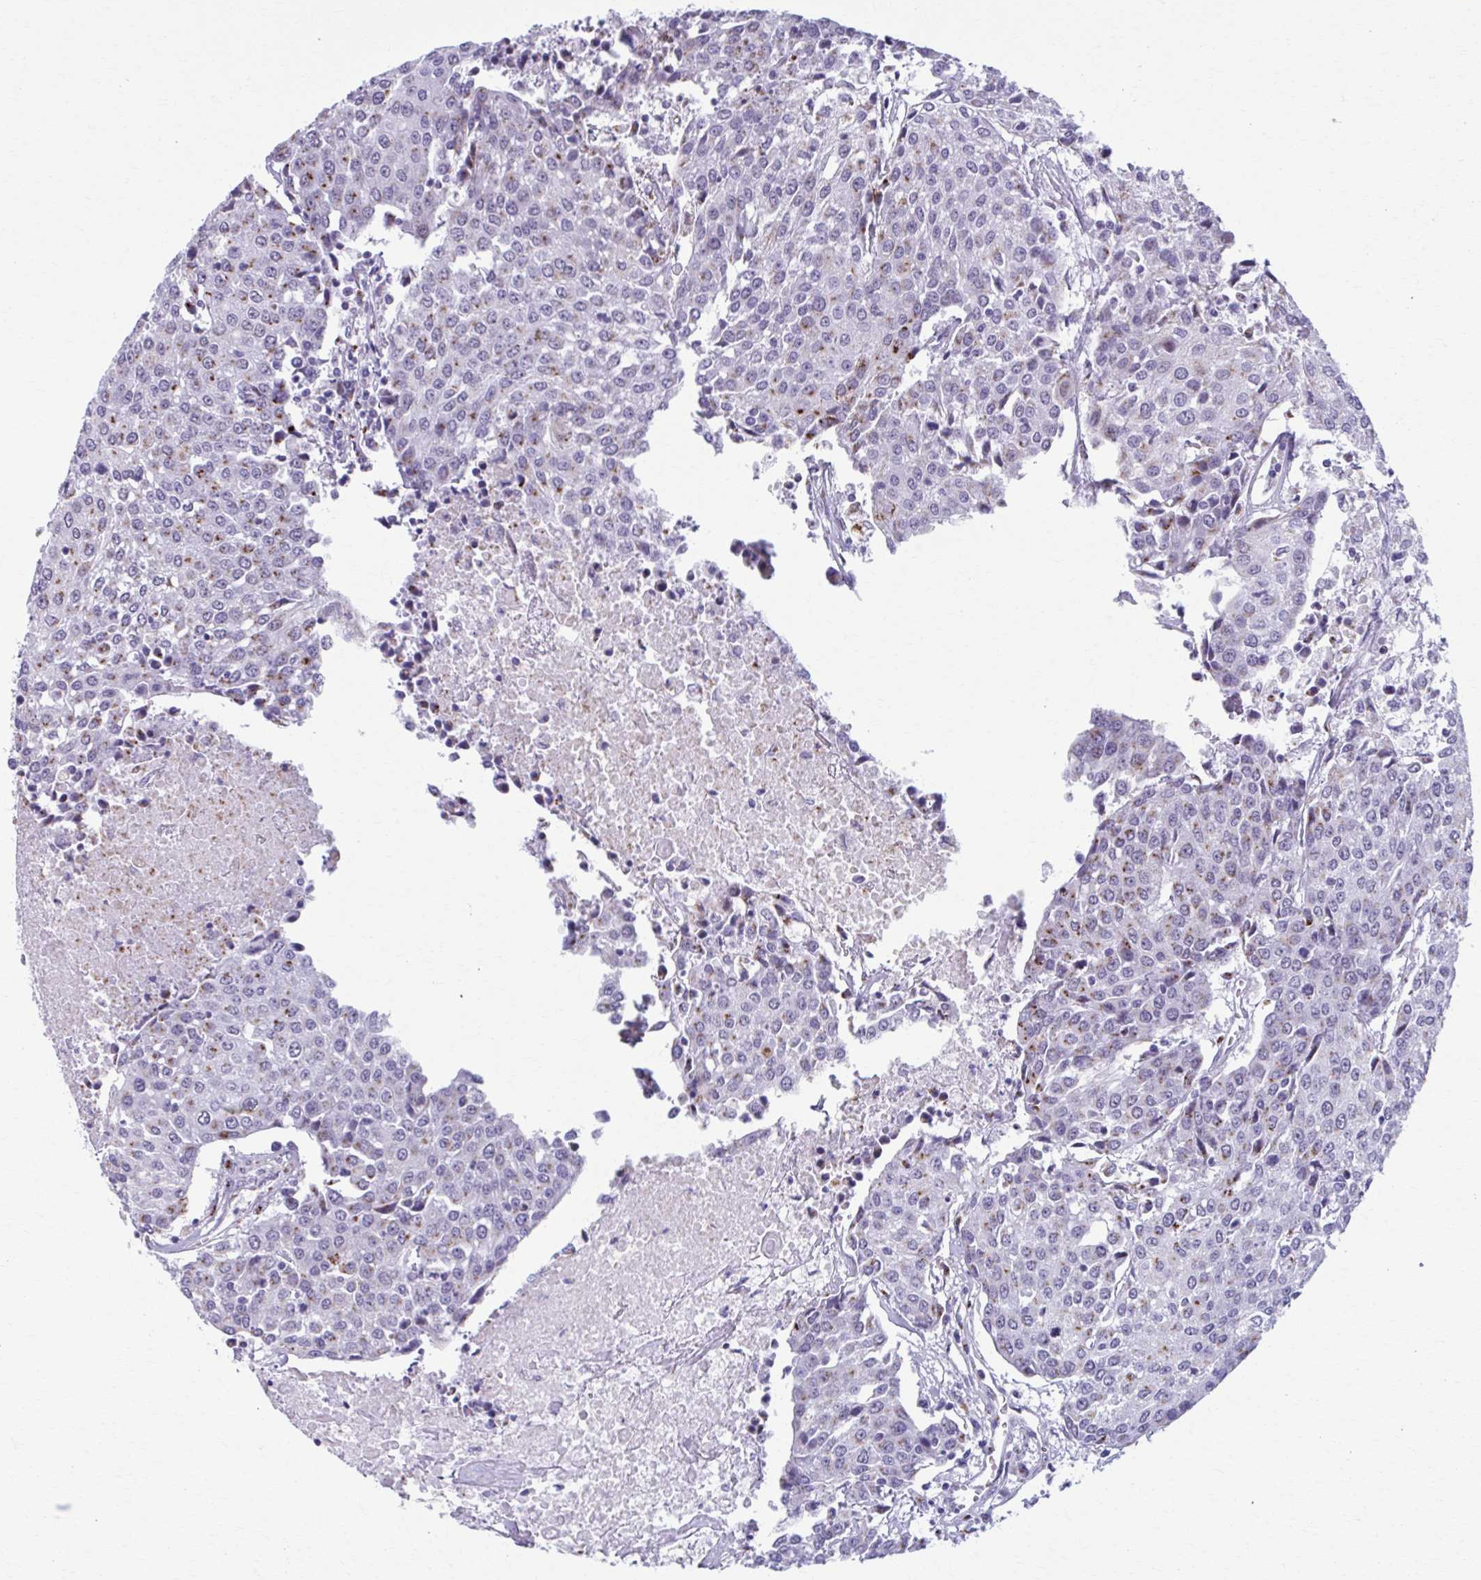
{"staining": {"intensity": "moderate", "quantity": "25%-75%", "location": "cytoplasmic/membranous"}, "tissue": "urothelial cancer", "cell_type": "Tumor cells", "image_type": "cancer", "snomed": [{"axis": "morphology", "description": "Urothelial carcinoma, High grade"}, {"axis": "topography", "description": "Urinary bladder"}], "caption": "Urothelial cancer stained with a brown dye shows moderate cytoplasmic/membranous positive expression in about 25%-75% of tumor cells.", "gene": "ZNF682", "patient": {"sex": "female", "age": 85}}